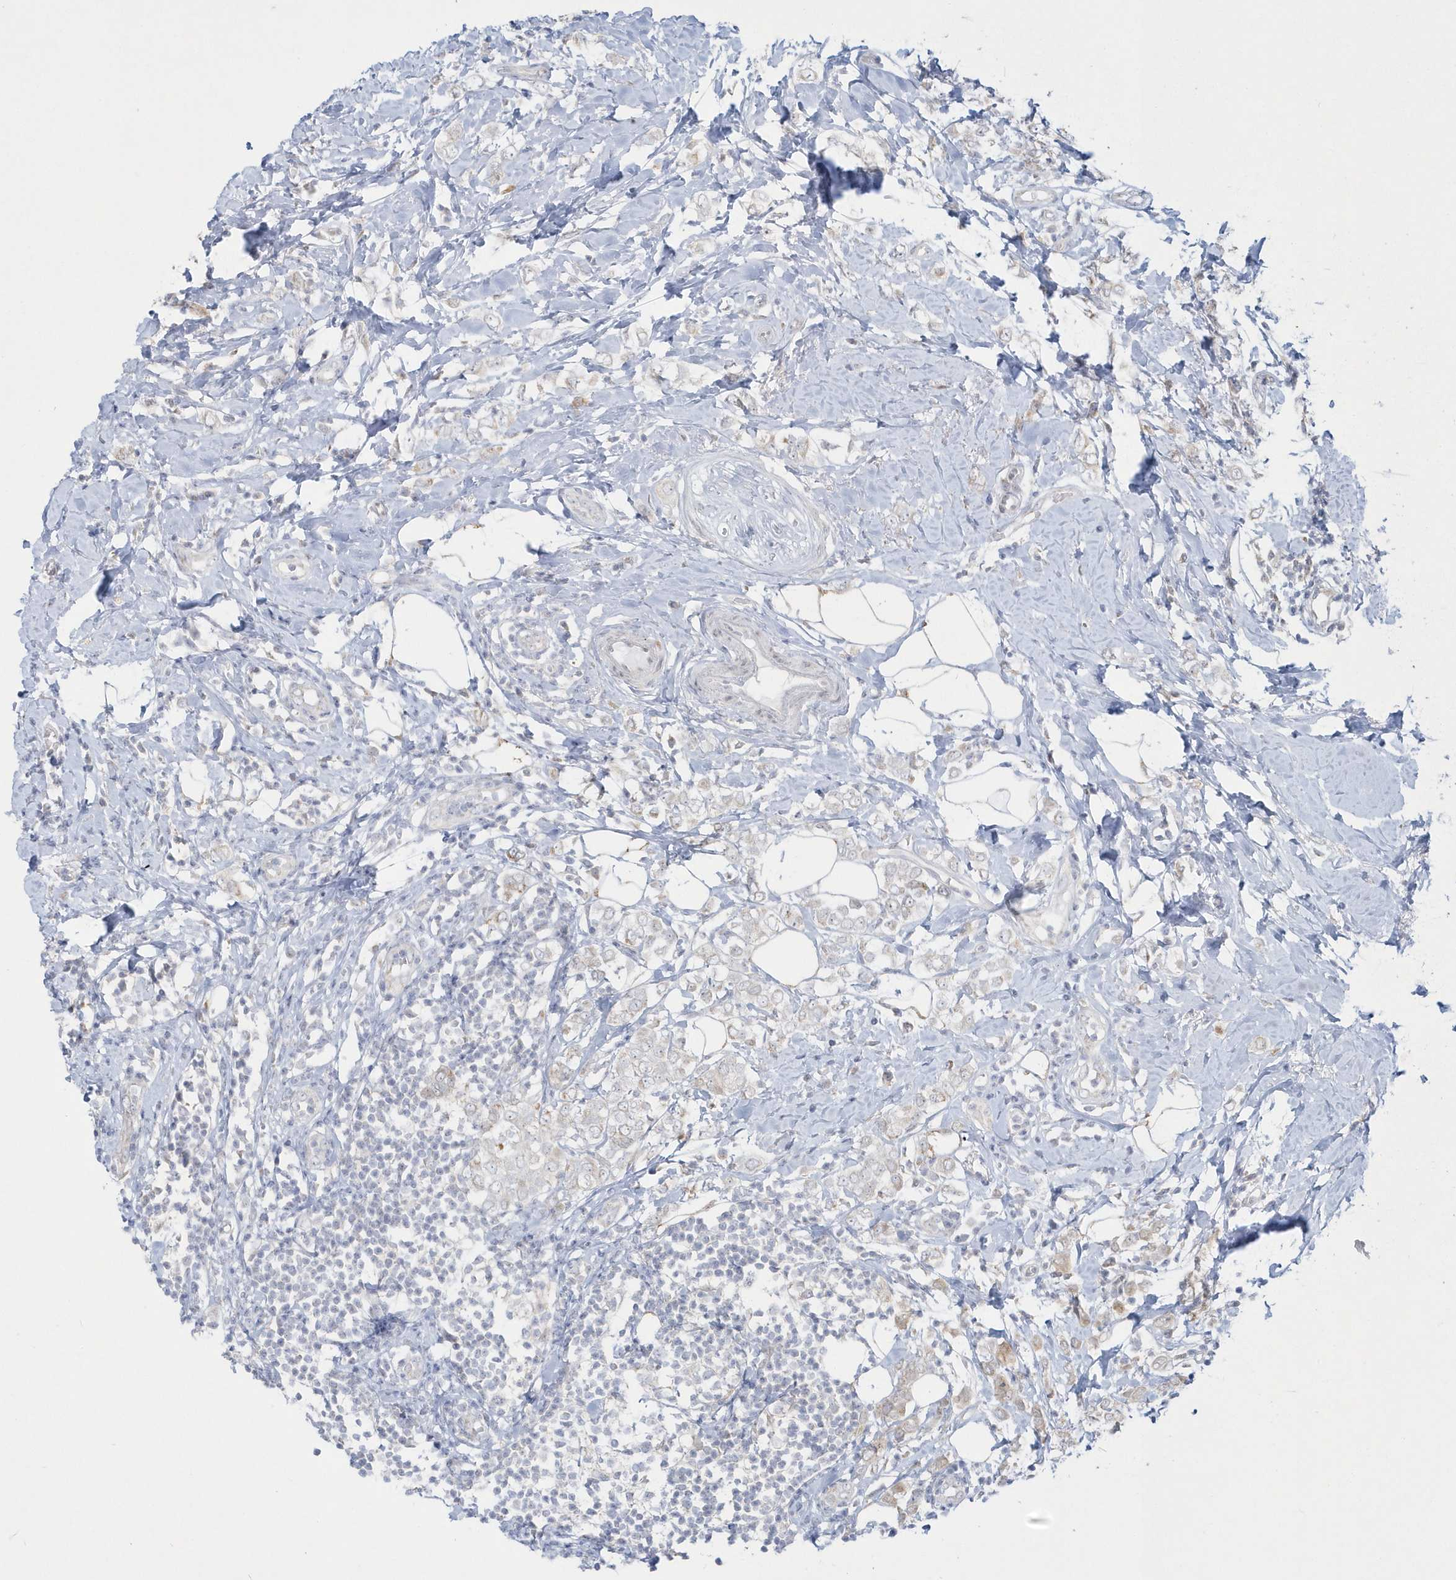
{"staining": {"intensity": "negative", "quantity": "none", "location": "none"}, "tissue": "breast cancer", "cell_type": "Tumor cells", "image_type": "cancer", "snomed": [{"axis": "morphology", "description": "Lobular carcinoma"}, {"axis": "topography", "description": "Breast"}], "caption": "Tumor cells are negative for protein expression in human breast cancer (lobular carcinoma).", "gene": "PCBD1", "patient": {"sex": "female", "age": 47}}